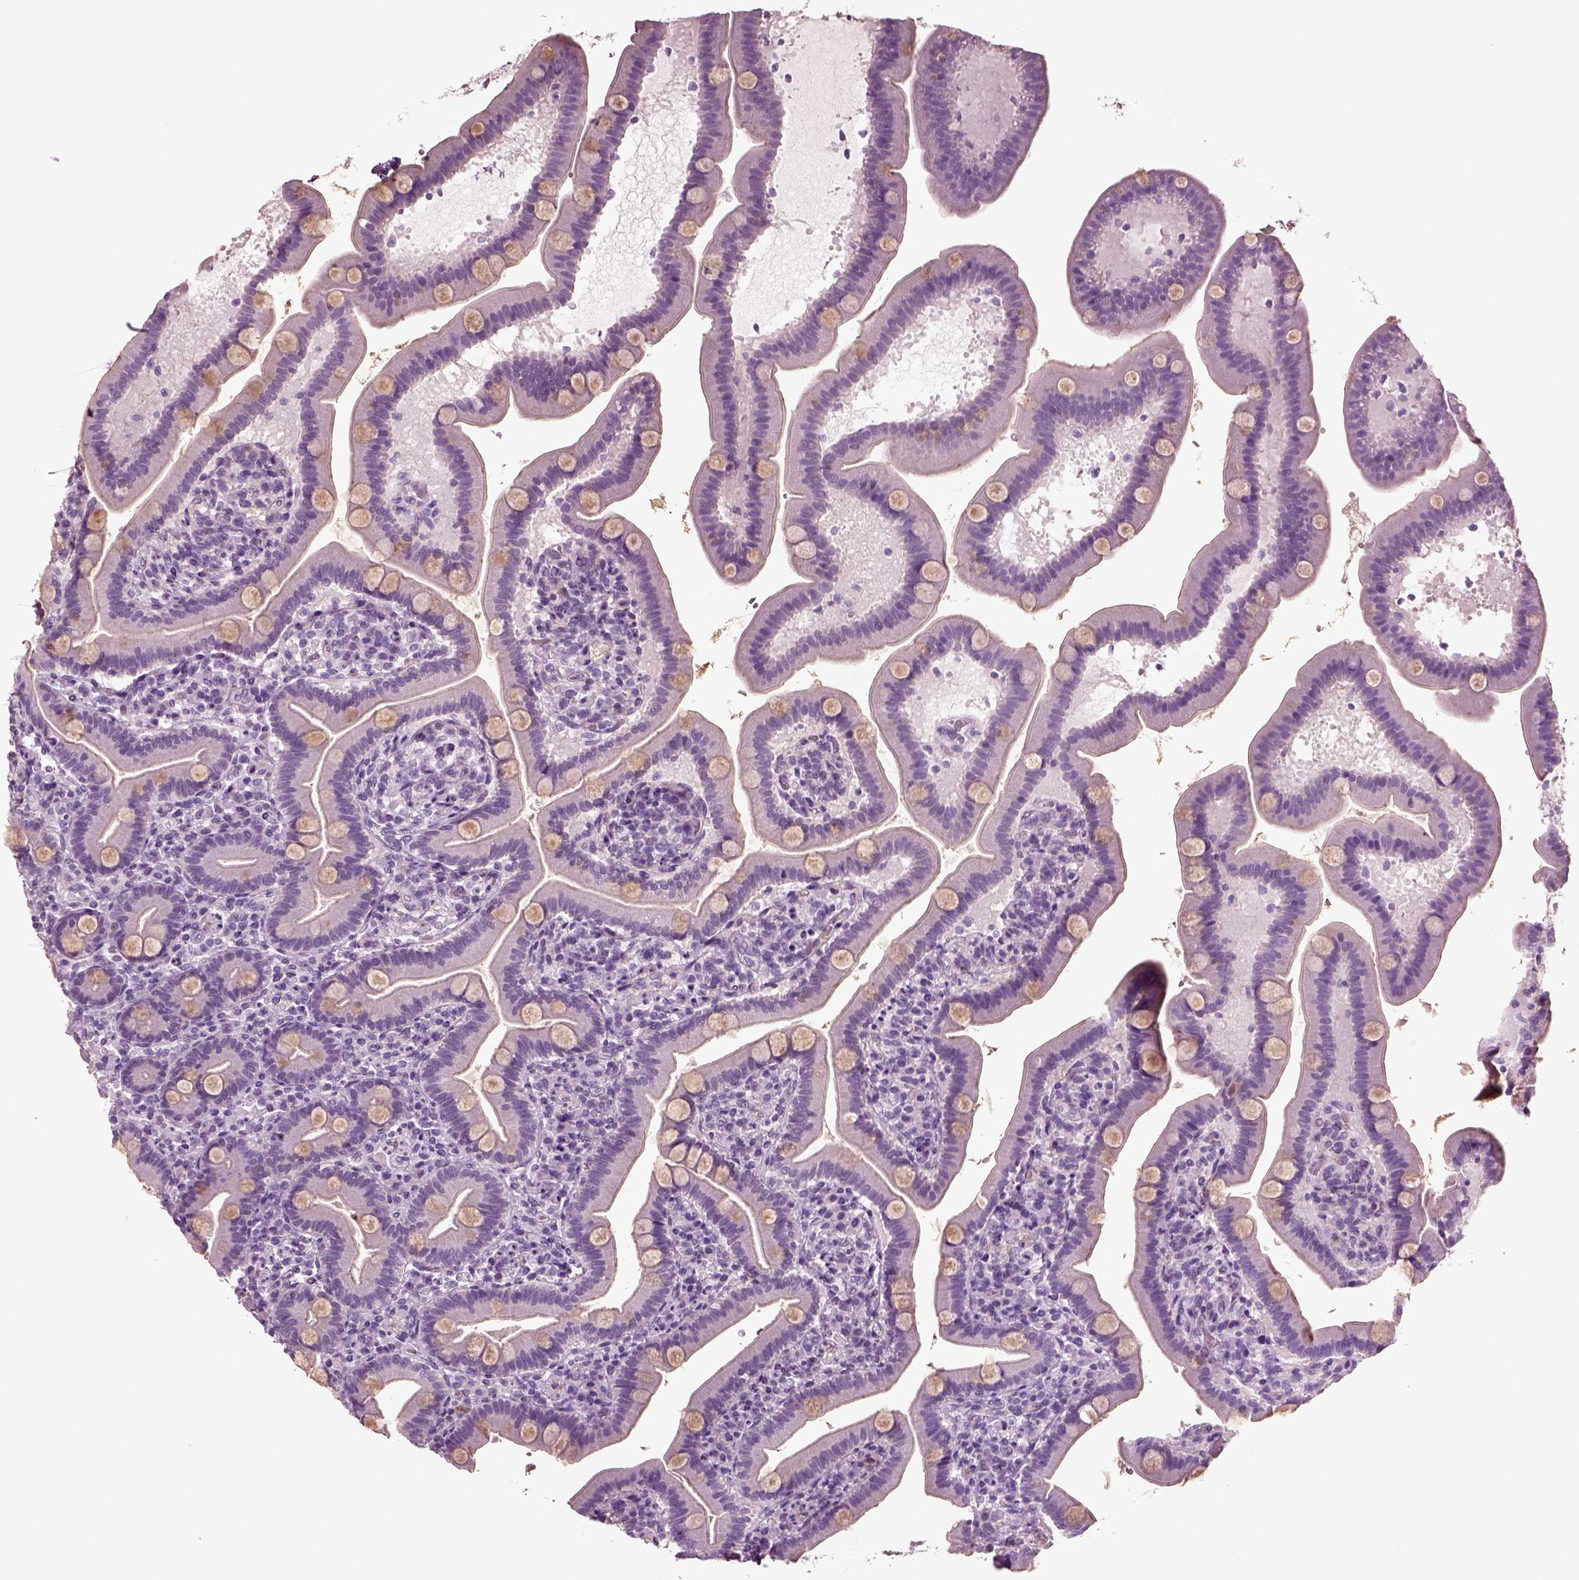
{"staining": {"intensity": "negative", "quantity": "none", "location": "none"}, "tissue": "small intestine", "cell_type": "Glandular cells", "image_type": "normal", "snomed": [{"axis": "morphology", "description": "Normal tissue, NOS"}, {"axis": "topography", "description": "Small intestine"}], "caption": "Immunohistochemistry (IHC) of benign small intestine reveals no expression in glandular cells. The staining was performed using DAB (3,3'-diaminobenzidine) to visualize the protein expression in brown, while the nuclei were stained in blue with hematoxylin (Magnification: 20x).", "gene": "DEFB118", "patient": {"sex": "male", "age": 66}}